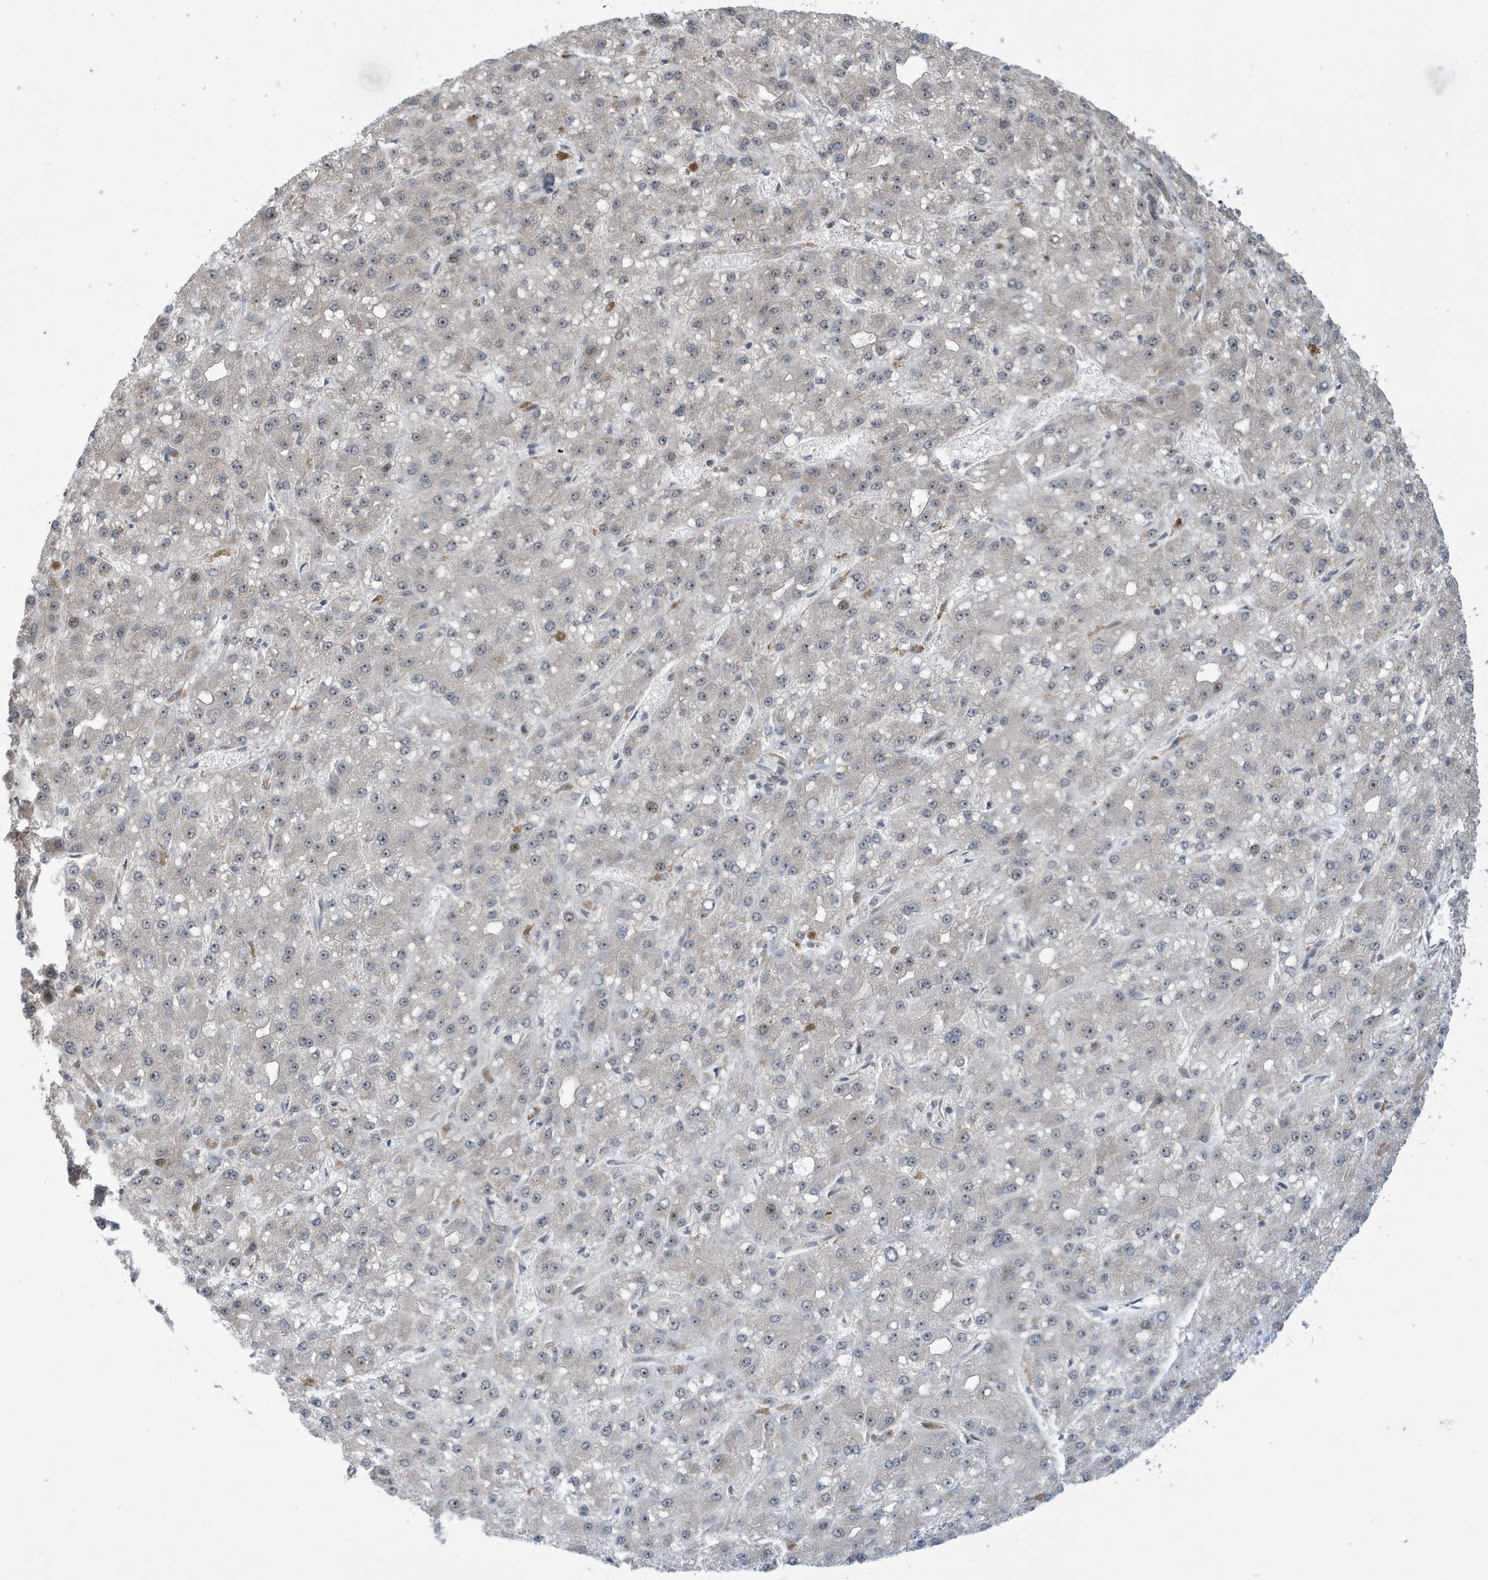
{"staining": {"intensity": "negative", "quantity": "none", "location": "none"}, "tissue": "liver cancer", "cell_type": "Tumor cells", "image_type": "cancer", "snomed": [{"axis": "morphology", "description": "Carcinoma, Hepatocellular, NOS"}, {"axis": "topography", "description": "Liver"}], "caption": "Immunohistochemistry (IHC) photomicrograph of neoplastic tissue: human liver cancer (hepatocellular carcinoma) stained with DAB (3,3'-diaminobenzidine) reveals no significant protein positivity in tumor cells.", "gene": "FAM9B", "patient": {"sex": "male", "age": 67}}